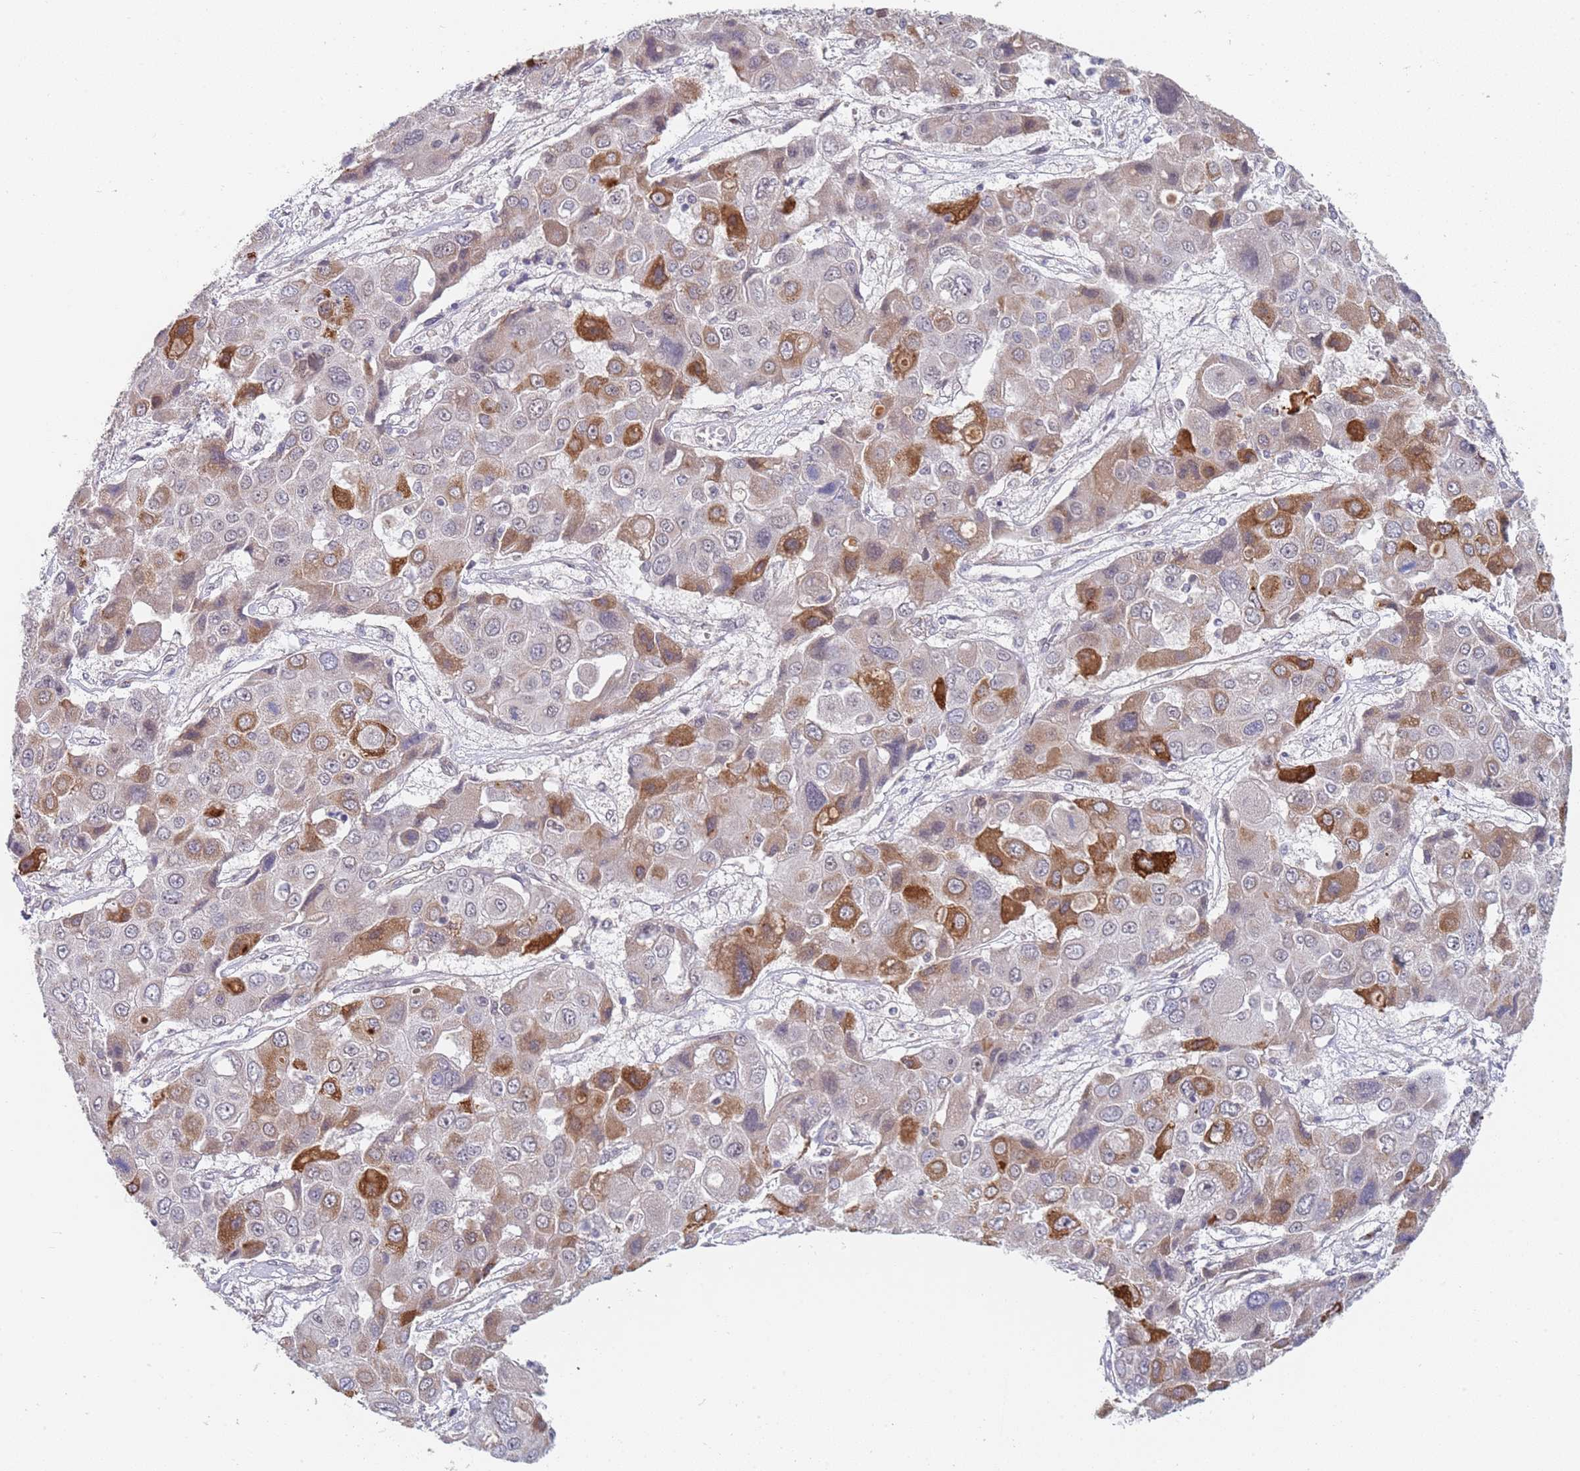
{"staining": {"intensity": "moderate", "quantity": "<25%", "location": "cytoplasmic/membranous"}, "tissue": "liver cancer", "cell_type": "Tumor cells", "image_type": "cancer", "snomed": [{"axis": "morphology", "description": "Cholangiocarcinoma"}, {"axis": "topography", "description": "Liver"}], "caption": "Immunohistochemistry (IHC) staining of cholangiocarcinoma (liver), which shows low levels of moderate cytoplasmic/membranous expression in about <25% of tumor cells indicating moderate cytoplasmic/membranous protein positivity. The staining was performed using DAB (3,3'-diaminobenzidine) (brown) for protein detection and nuclei were counterstained in hematoxylin (blue).", "gene": "B4GALT4", "patient": {"sex": "male", "age": 67}}